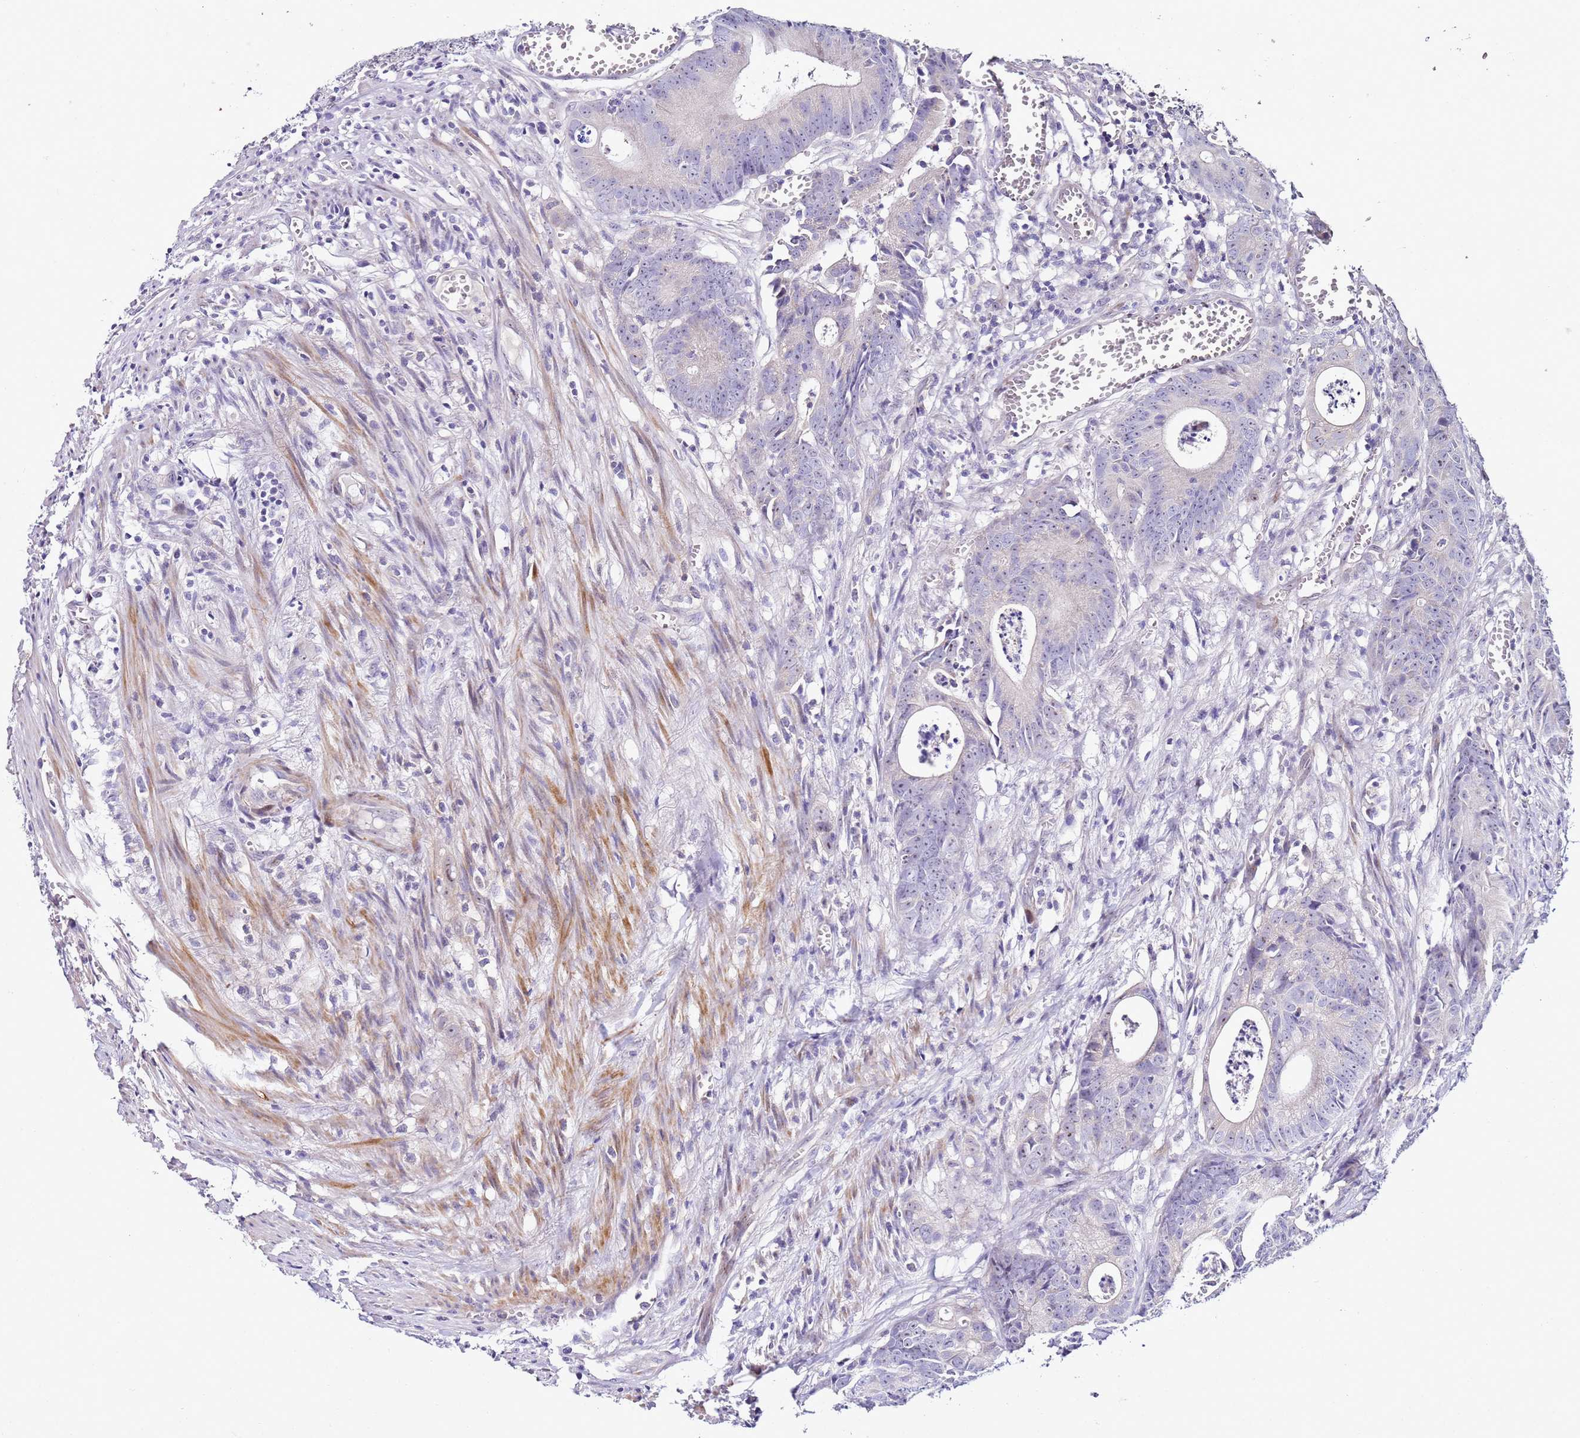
{"staining": {"intensity": "negative", "quantity": "none", "location": "none"}, "tissue": "colorectal cancer", "cell_type": "Tumor cells", "image_type": "cancer", "snomed": [{"axis": "morphology", "description": "Adenocarcinoma, NOS"}, {"axis": "topography", "description": "Colon"}], "caption": "The photomicrograph shows no significant expression in tumor cells of colorectal adenocarcinoma.", "gene": "HGD", "patient": {"sex": "female", "age": 57}}